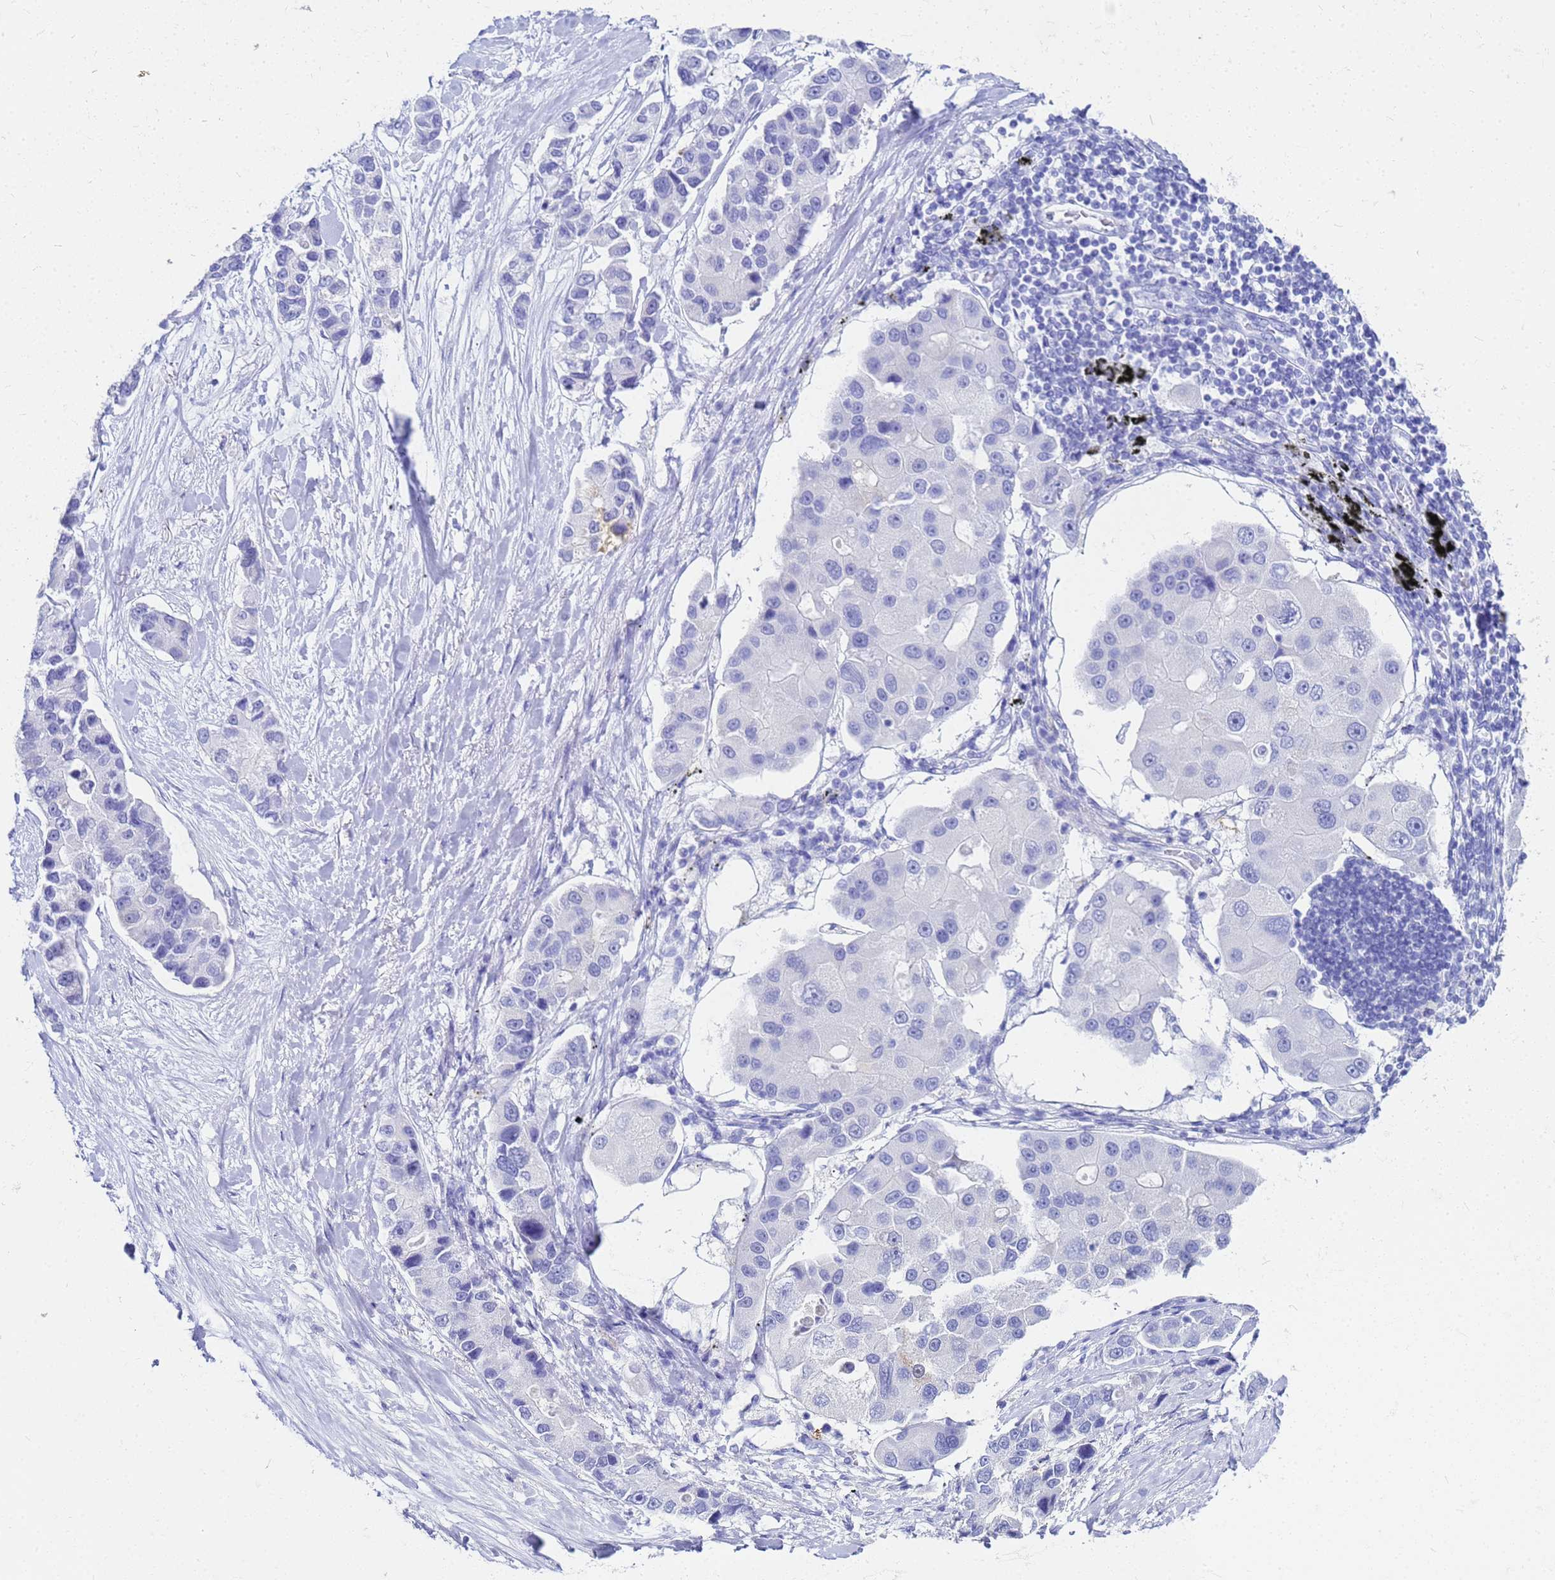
{"staining": {"intensity": "negative", "quantity": "none", "location": "none"}, "tissue": "lung cancer", "cell_type": "Tumor cells", "image_type": "cancer", "snomed": [{"axis": "morphology", "description": "Adenocarcinoma, NOS"}, {"axis": "topography", "description": "Lung"}], "caption": "Immunohistochemistry (IHC) photomicrograph of lung adenocarcinoma stained for a protein (brown), which reveals no expression in tumor cells.", "gene": "CKB", "patient": {"sex": "female", "age": 54}}